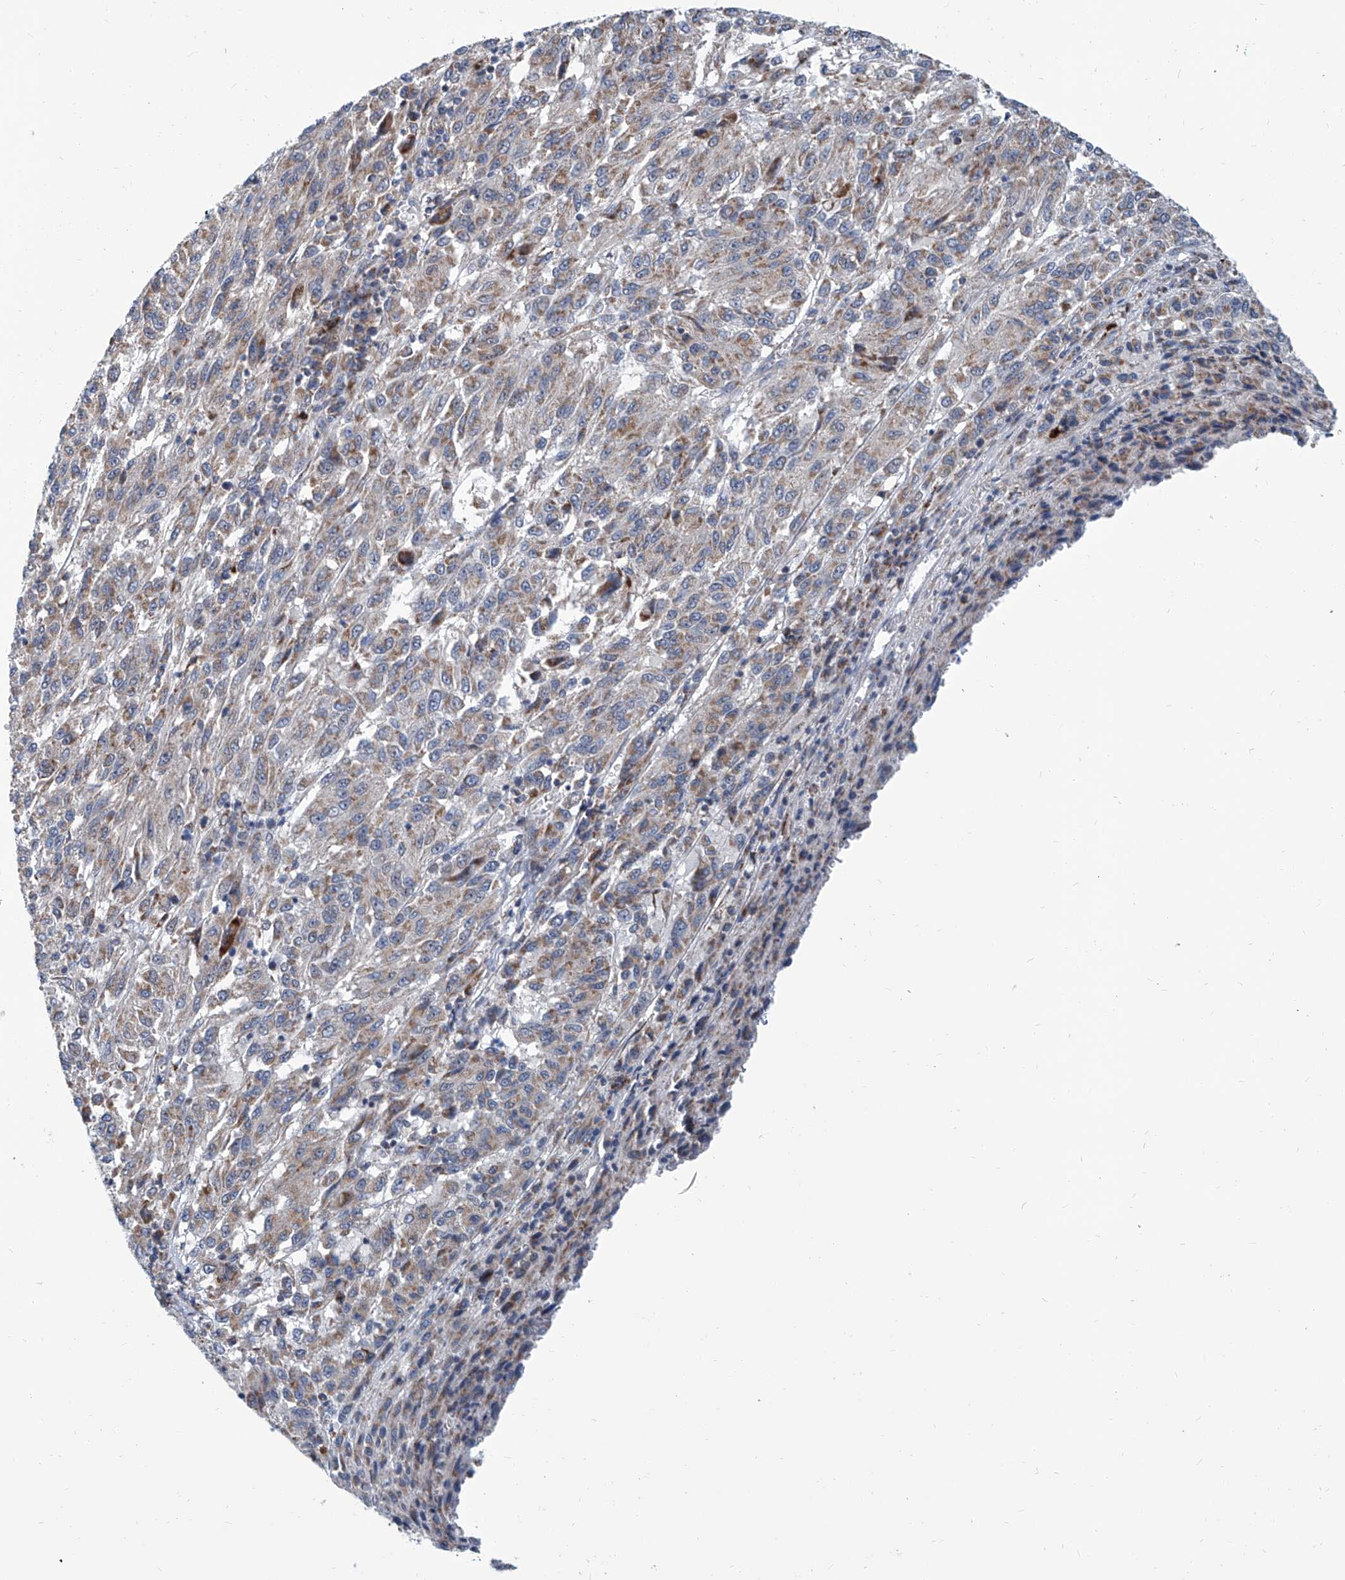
{"staining": {"intensity": "moderate", "quantity": "25%-75%", "location": "cytoplasmic/membranous"}, "tissue": "melanoma", "cell_type": "Tumor cells", "image_type": "cancer", "snomed": [{"axis": "morphology", "description": "Malignant melanoma, Metastatic site"}, {"axis": "topography", "description": "Lung"}], "caption": "A micrograph showing moderate cytoplasmic/membranous expression in approximately 25%-75% of tumor cells in malignant melanoma (metastatic site), as visualized by brown immunohistochemical staining.", "gene": "USP48", "patient": {"sex": "male", "age": 64}}